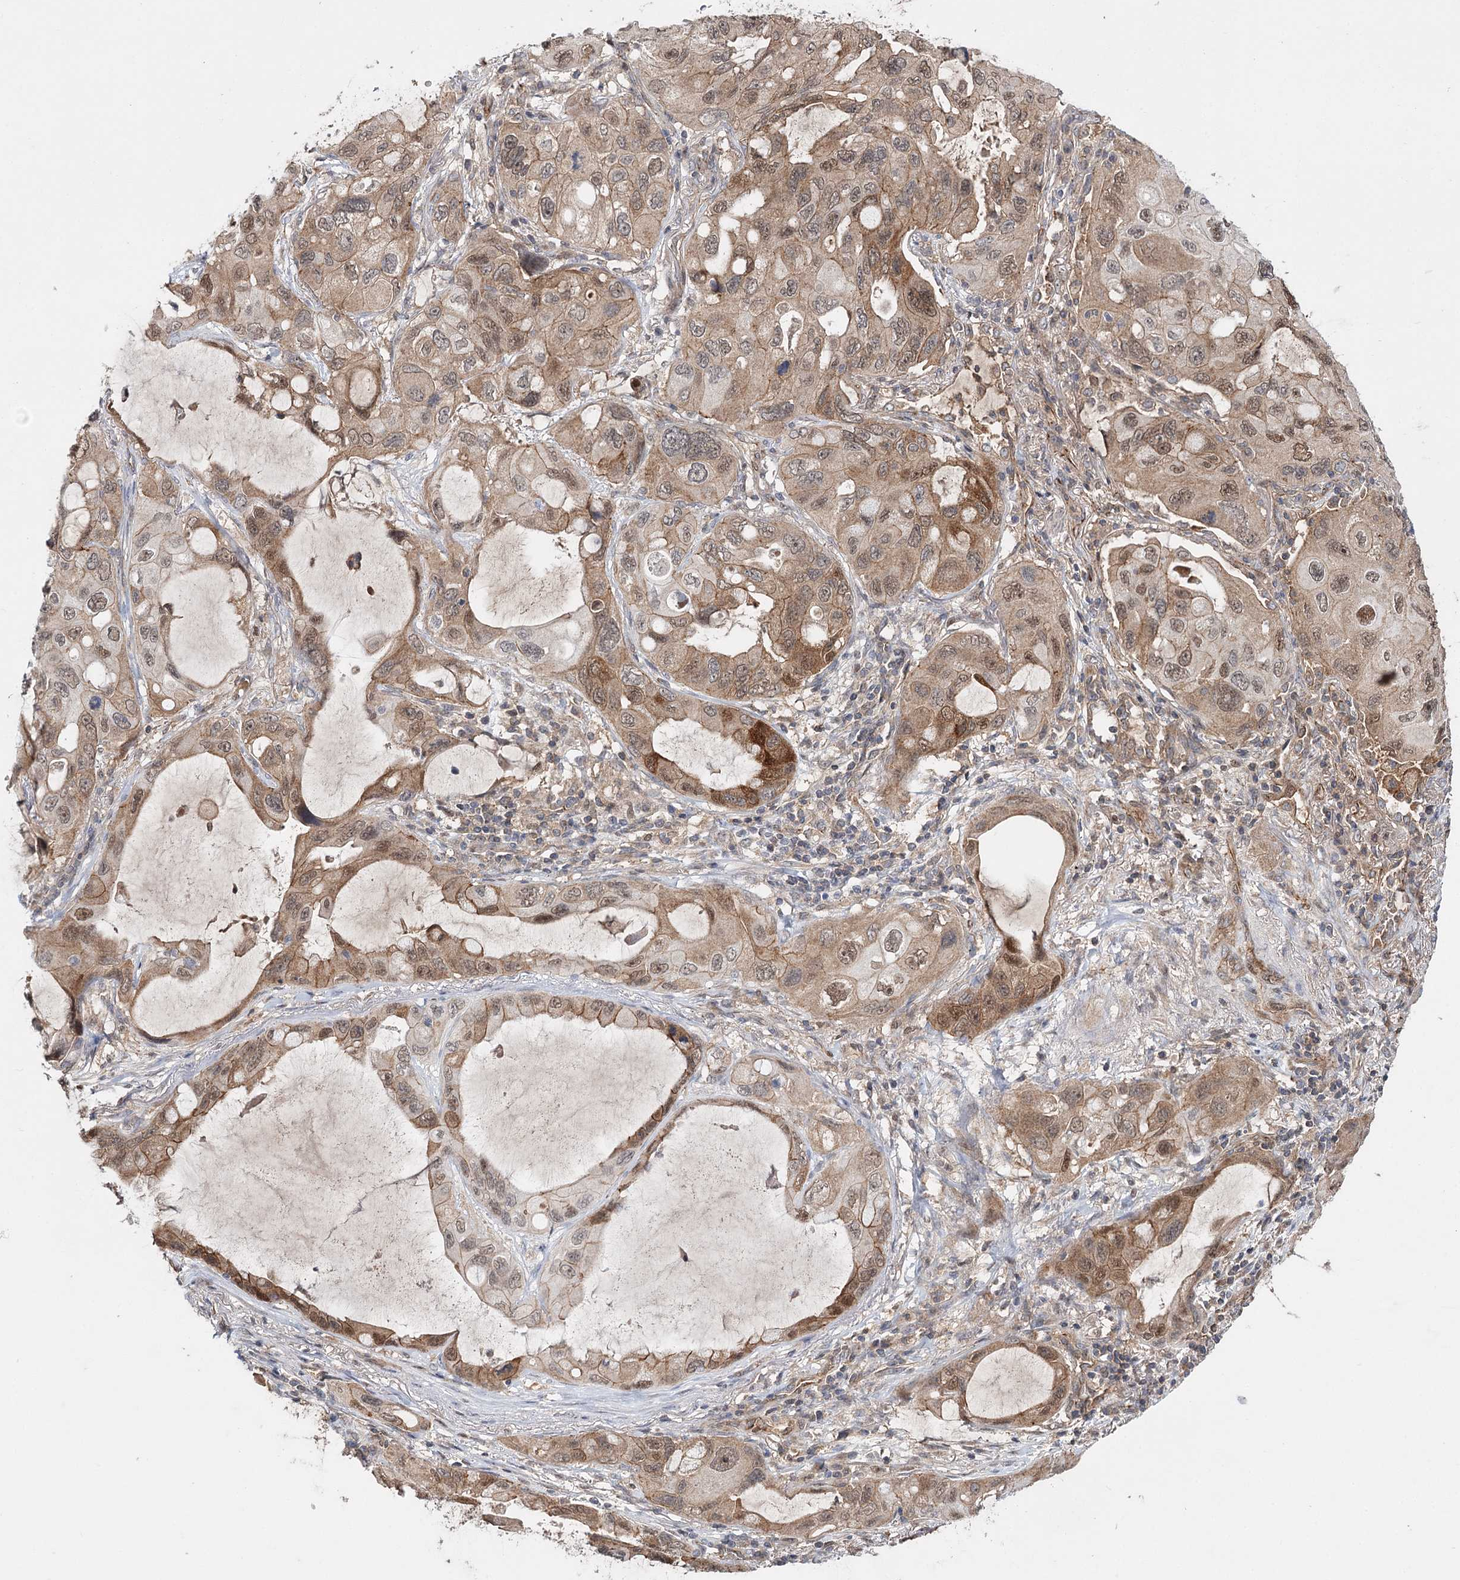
{"staining": {"intensity": "moderate", "quantity": ">75%", "location": "cytoplasmic/membranous,nuclear"}, "tissue": "lung cancer", "cell_type": "Tumor cells", "image_type": "cancer", "snomed": [{"axis": "morphology", "description": "Squamous cell carcinoma, NOS"}, {"axis": "topography", "description": "Lung"}], "caption": "Squamous cell carcinoma (lung) tissue shows moderate cytoplasmic/membranous and nuclear expression in approximately >75% of tumor cells Nuclei are stained in blue.", "gene": "PKP4", "patient": {"sex": "female", "age": 73}}